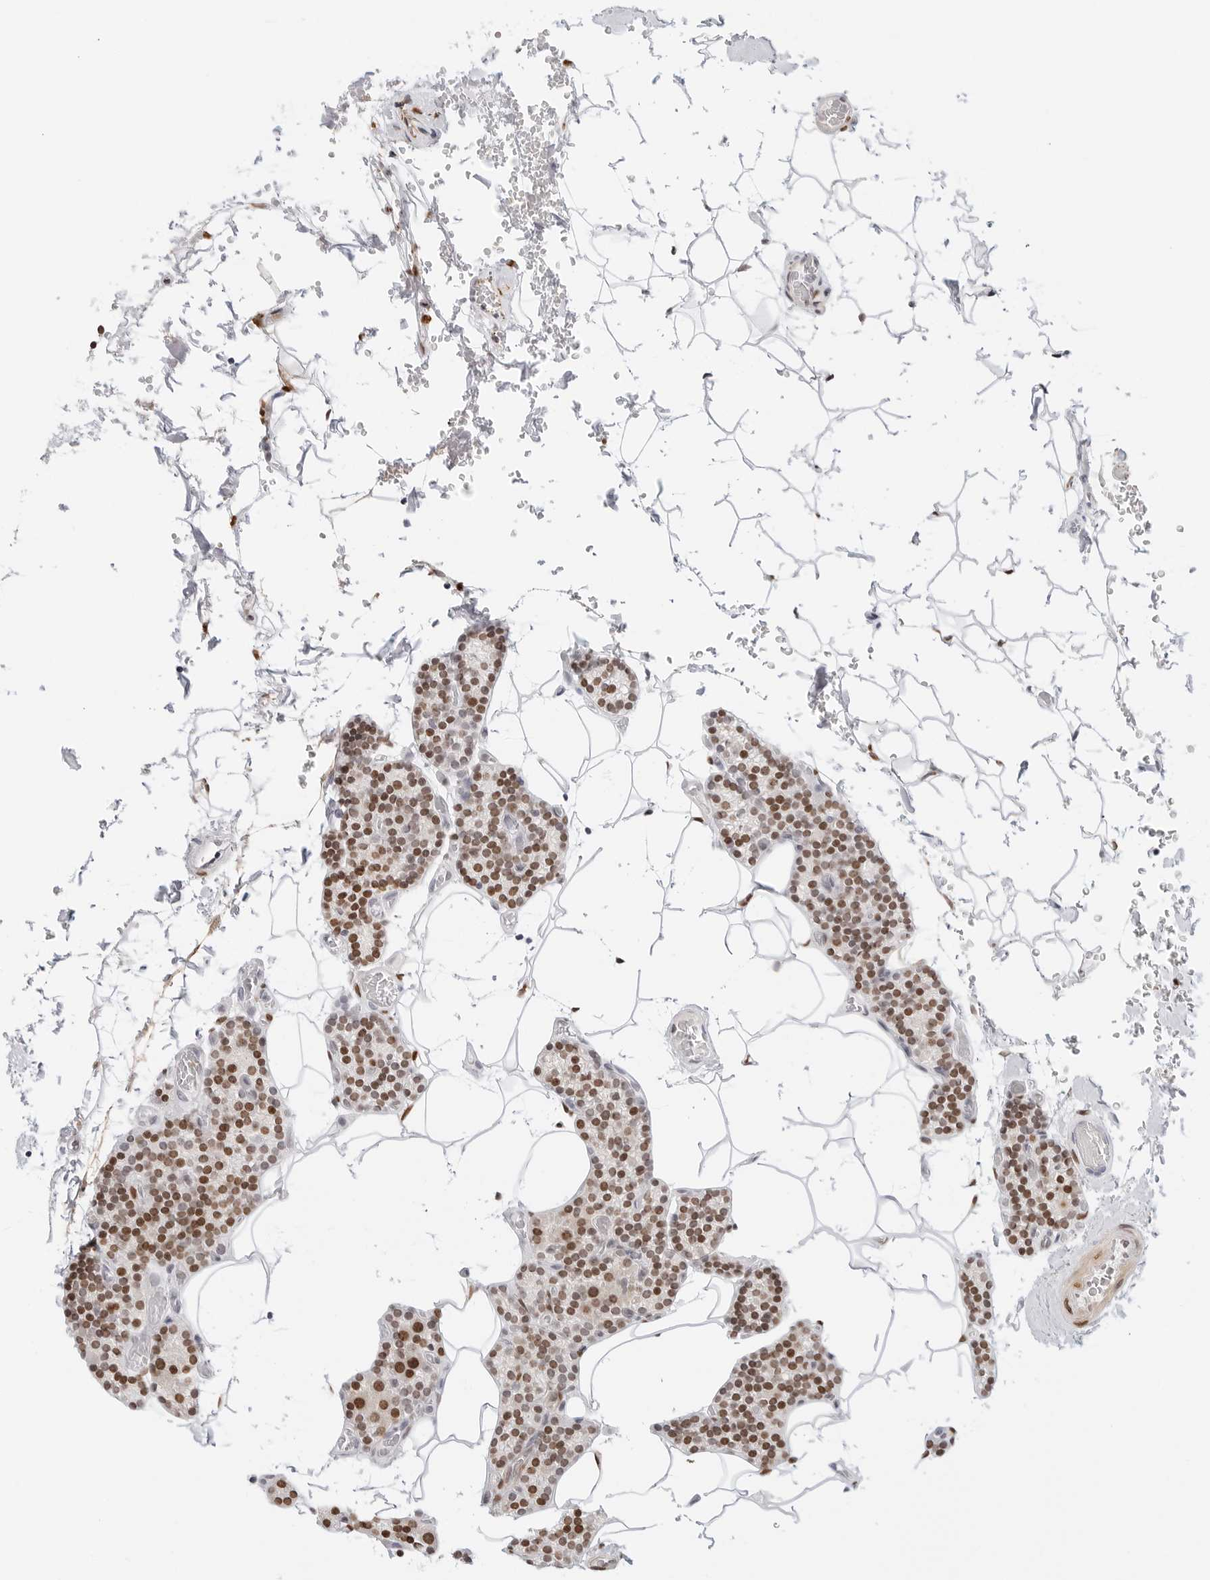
{"staining": {"intensity": "strong", "quantity": ">75%", "location": "cytoplasmic/membranous,nuclear"}, "tissue": "parathyroid gland", "cell_type": "Glandular cells", "image_type": "normal", "snomed": [{"axis": "morphology", "description": "Normal tissue, NOS"}, {"axis": "topography", "description": "Parathyroid gland"}], "caption": "The histopathology image displays immunohistochemical staining of normal parathyroid gland. There is strong cytoplasmic/membranous,nuclear expression is seen in approximately >75% of glandular cells.", "gene": "SPIDR", "patient": {"sex": "male", "age": 52}}